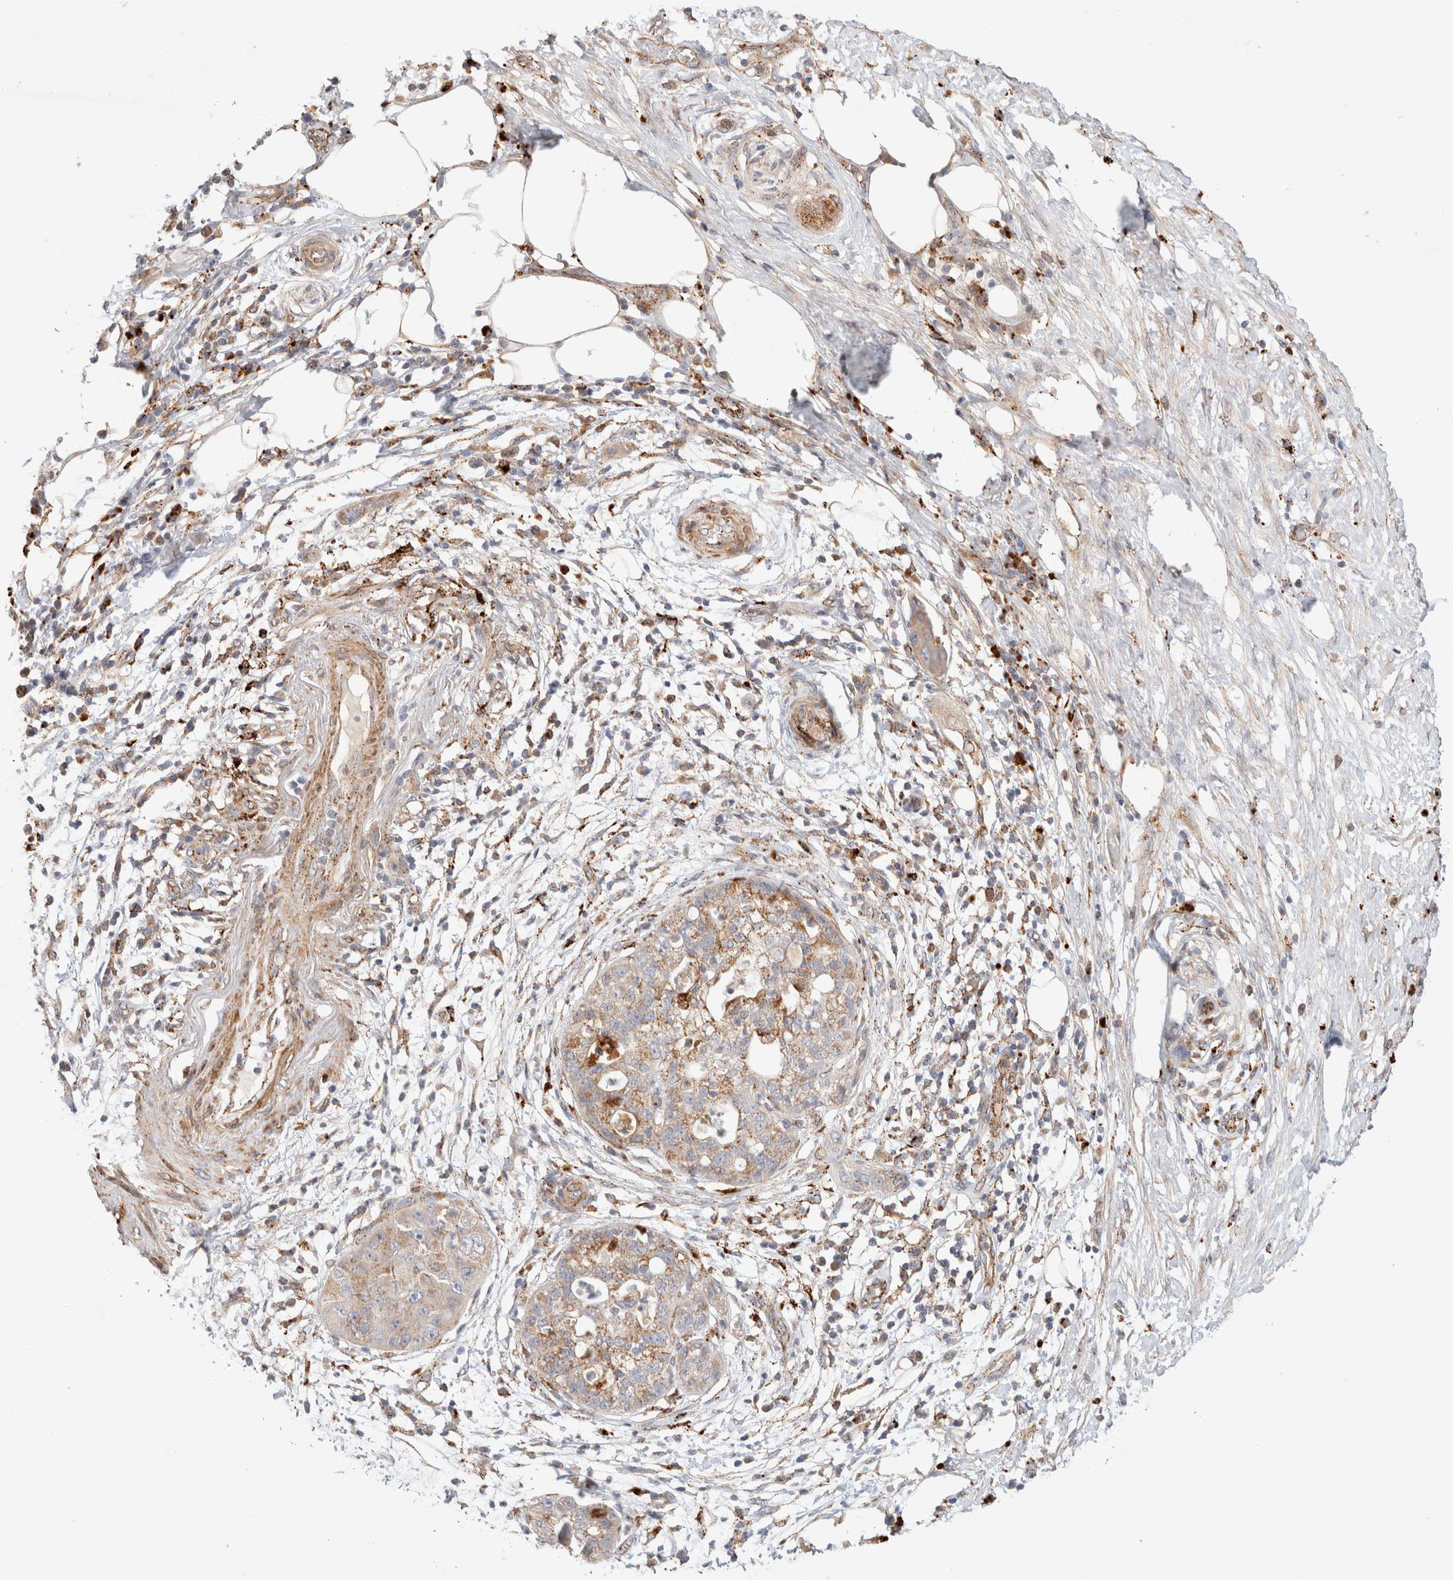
{"staining": {"intensity": "weak", "quantity": ">75%", "location": "cytoplasmic/membranous"}, "tissue": "pancreatic cancer", "cell_type": "Tumor cells", "image_type": "cancer", "snomed": [{"axis": "morphology", "description": "Adenocarcinoma, NOS"}, {"axis": "topography", "description": "Pancreas"}], "caption": "Protein expression analysis of human pancreatic cancer reveals weak cytoplasmic/membranous expression in approximately >75% of tumor cells.", "gene": "RABEPK", "patient": {"sex": "female", "age": 78}}